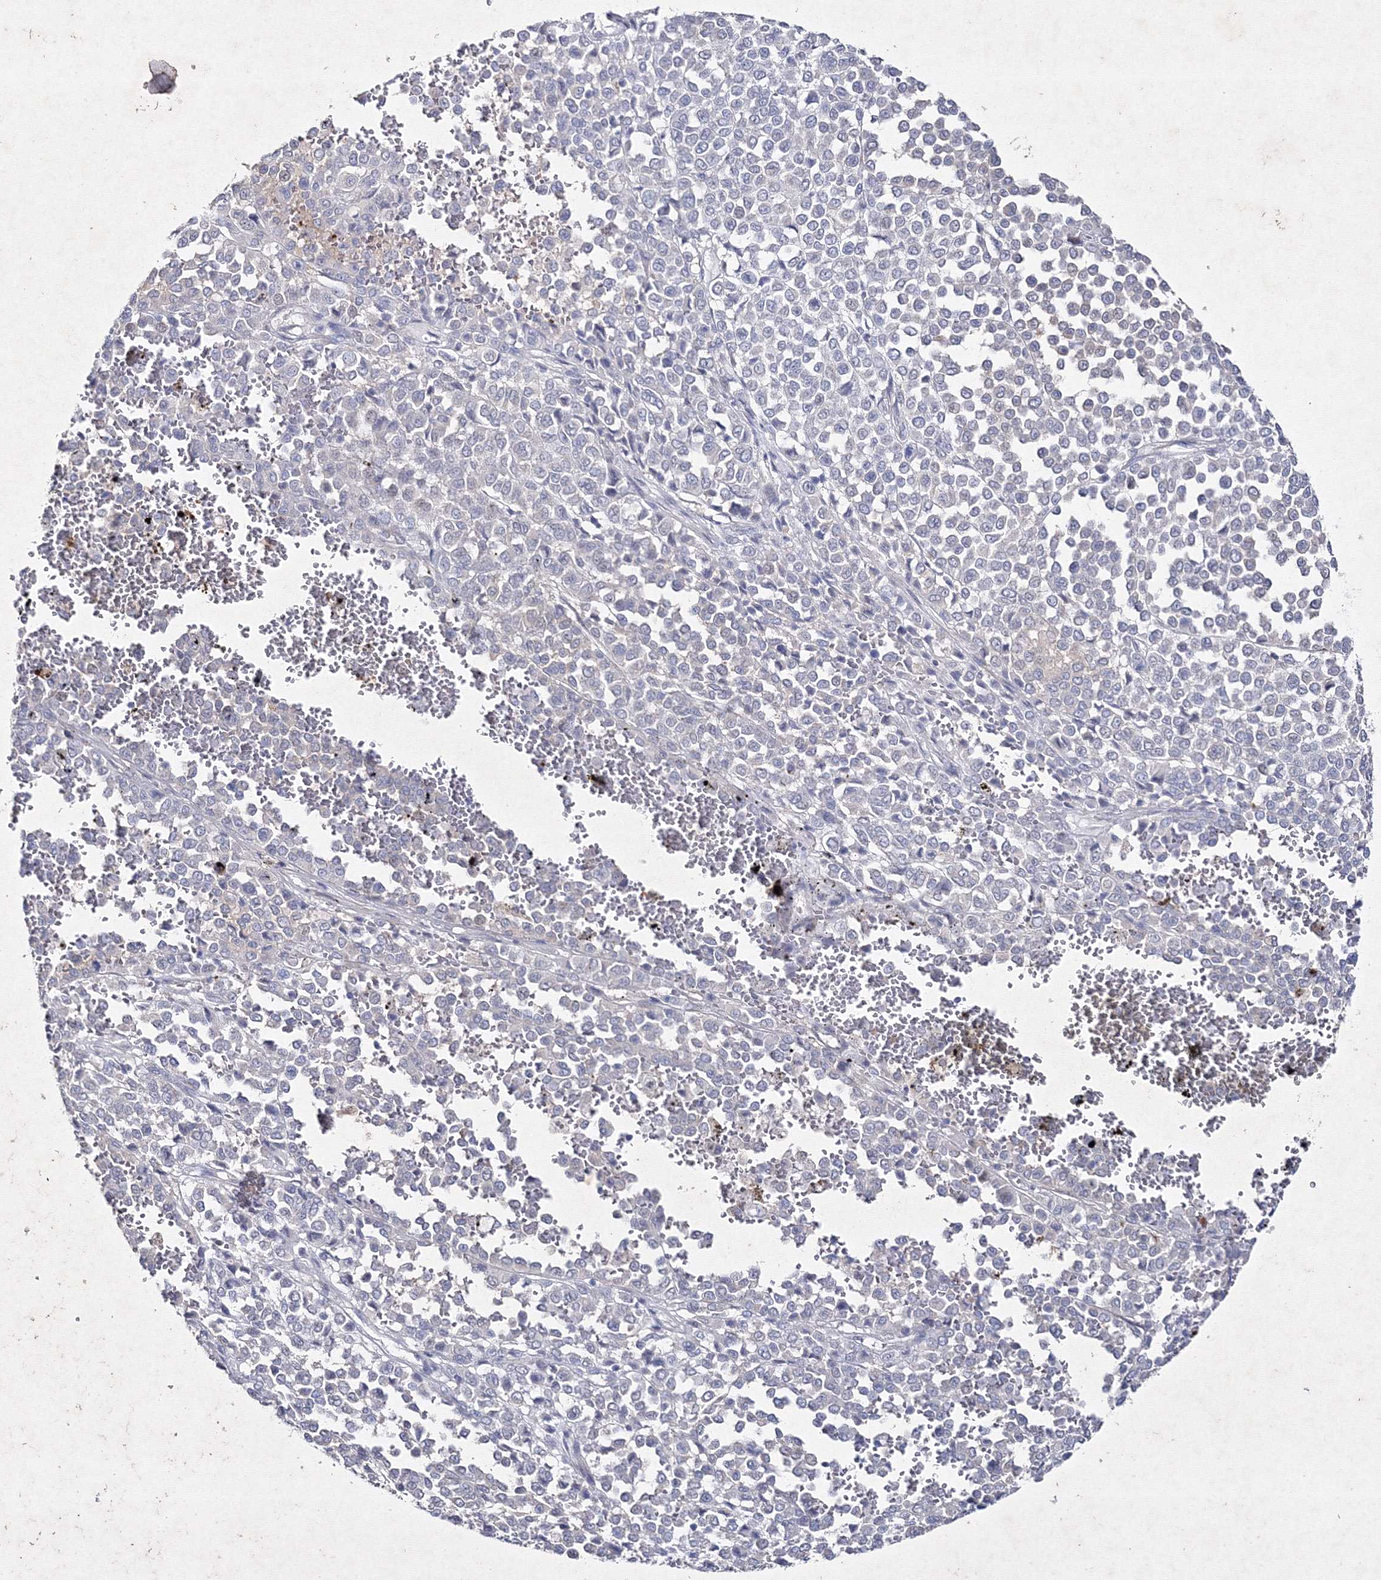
{"staining": {"intensity": "negative", "quantity": "none", "location": "none"}, "tissue": "melanoma", "cell_type": "Tumor cells", "image_type": "cancer", "snomed": [{"axis": "morphology", "description": "Malignant melanoma, Metastatic site"}, {"axis": "topography", "description": "Pancreas"}], "caption": "The immunohistochemistry micrograph has no significant expression in tumor cells of malignant melanoma (metastatic site) tissue.", "gene": "SMIM29", "patient": {"sex": "female", "age": 30}}